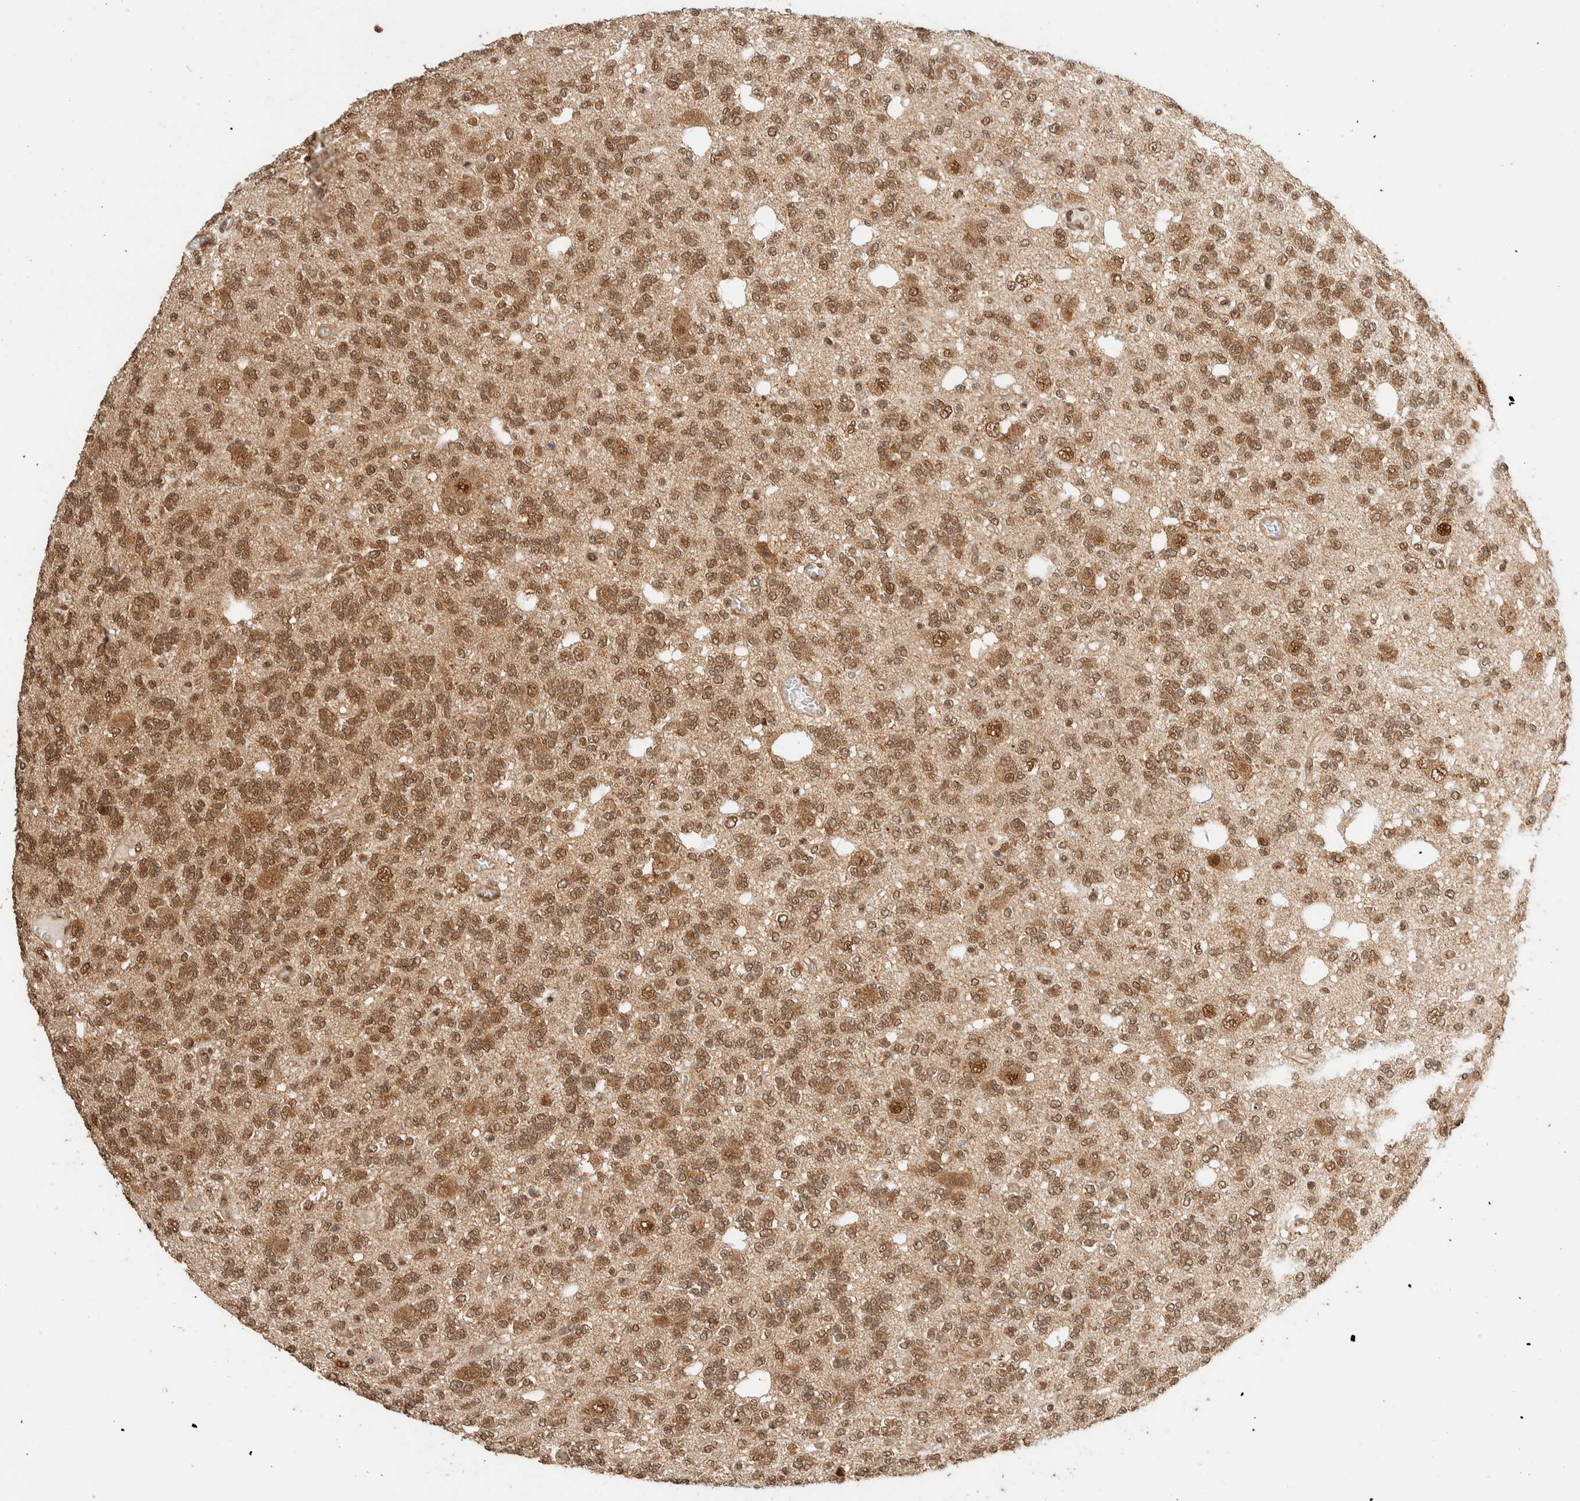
{"staining": {"intensity": "moderate", "quantity": ">75%", "location": "cytoplasmic/membranous,nuclear"}, "tissue": "glioma", "cell_type": "Tumor cells", "image_type": "cancer", "snomed": [{"axis": "morphology", "description": "Glioma, malignant, Low grade"}, {"axis": "topography", "description": "Brain"}], "caption": "Malignant glioma (low-grade) was stained to show a protein in brown. There is medium levels of moderate cytoplasmic/membranous and nuclear staining in about >75% of tumor cells.", "gene": "ZBTB2", "patient": {"sex": "male", "age": 38}}